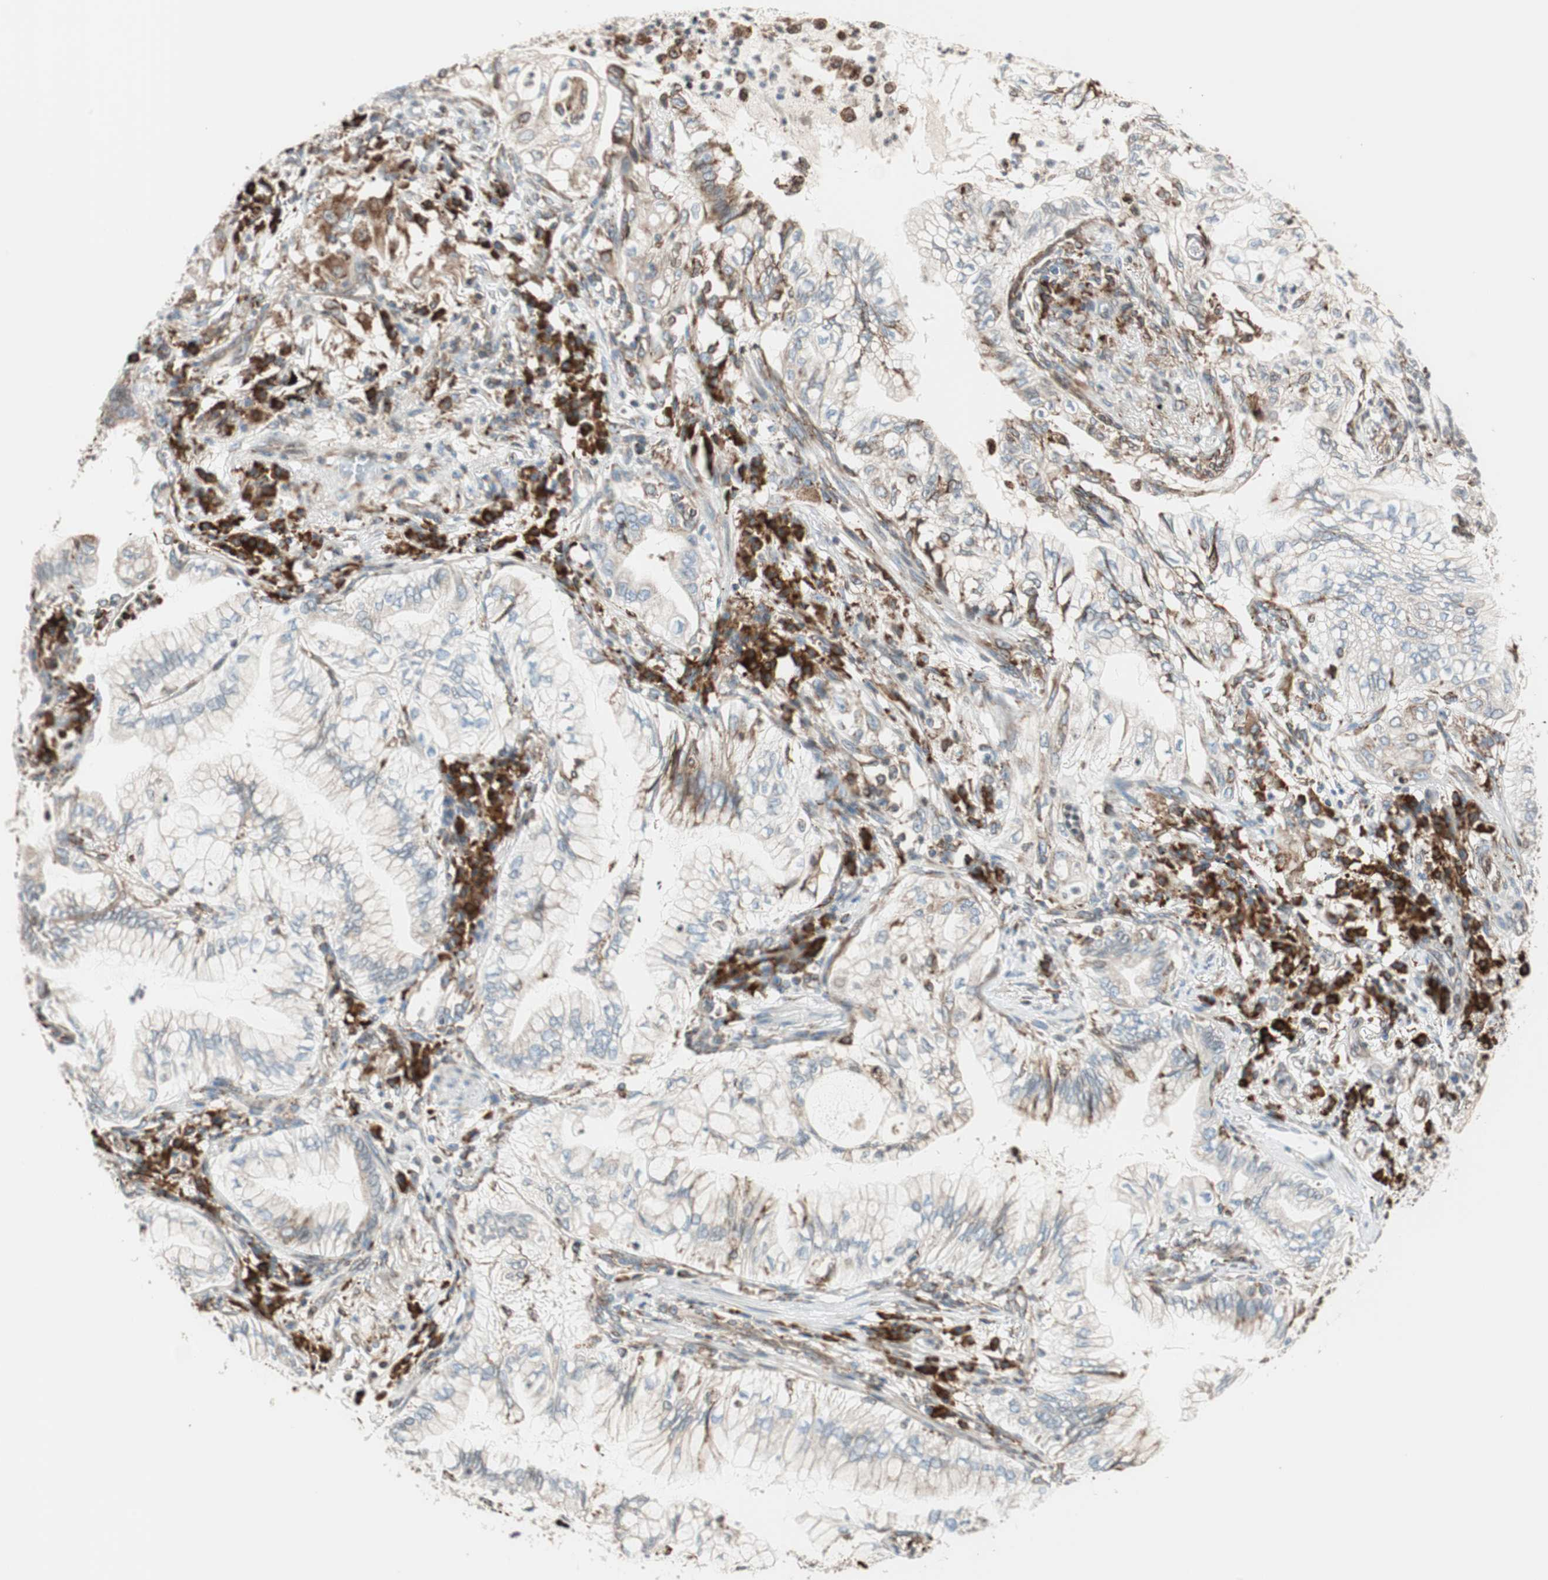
{"staining": {"intensity": "negative", "quantity": "none", "location": "none"}, "tissue": "lung cancer", "cell_type": "Tumor cells", "image_type": "cancer", "snomed": [{"axis": "morphology", "description": "Adenocarcinoma, NOS"}, {"axis": "topography", "description": "Lung"}], "caption": "Histopathology image shows no significant protein expression in tumor cells of lung cancer (adenocarcinoma).", "gene": "PRKCSH", "patient": {"sex": "female", "age": 70}}